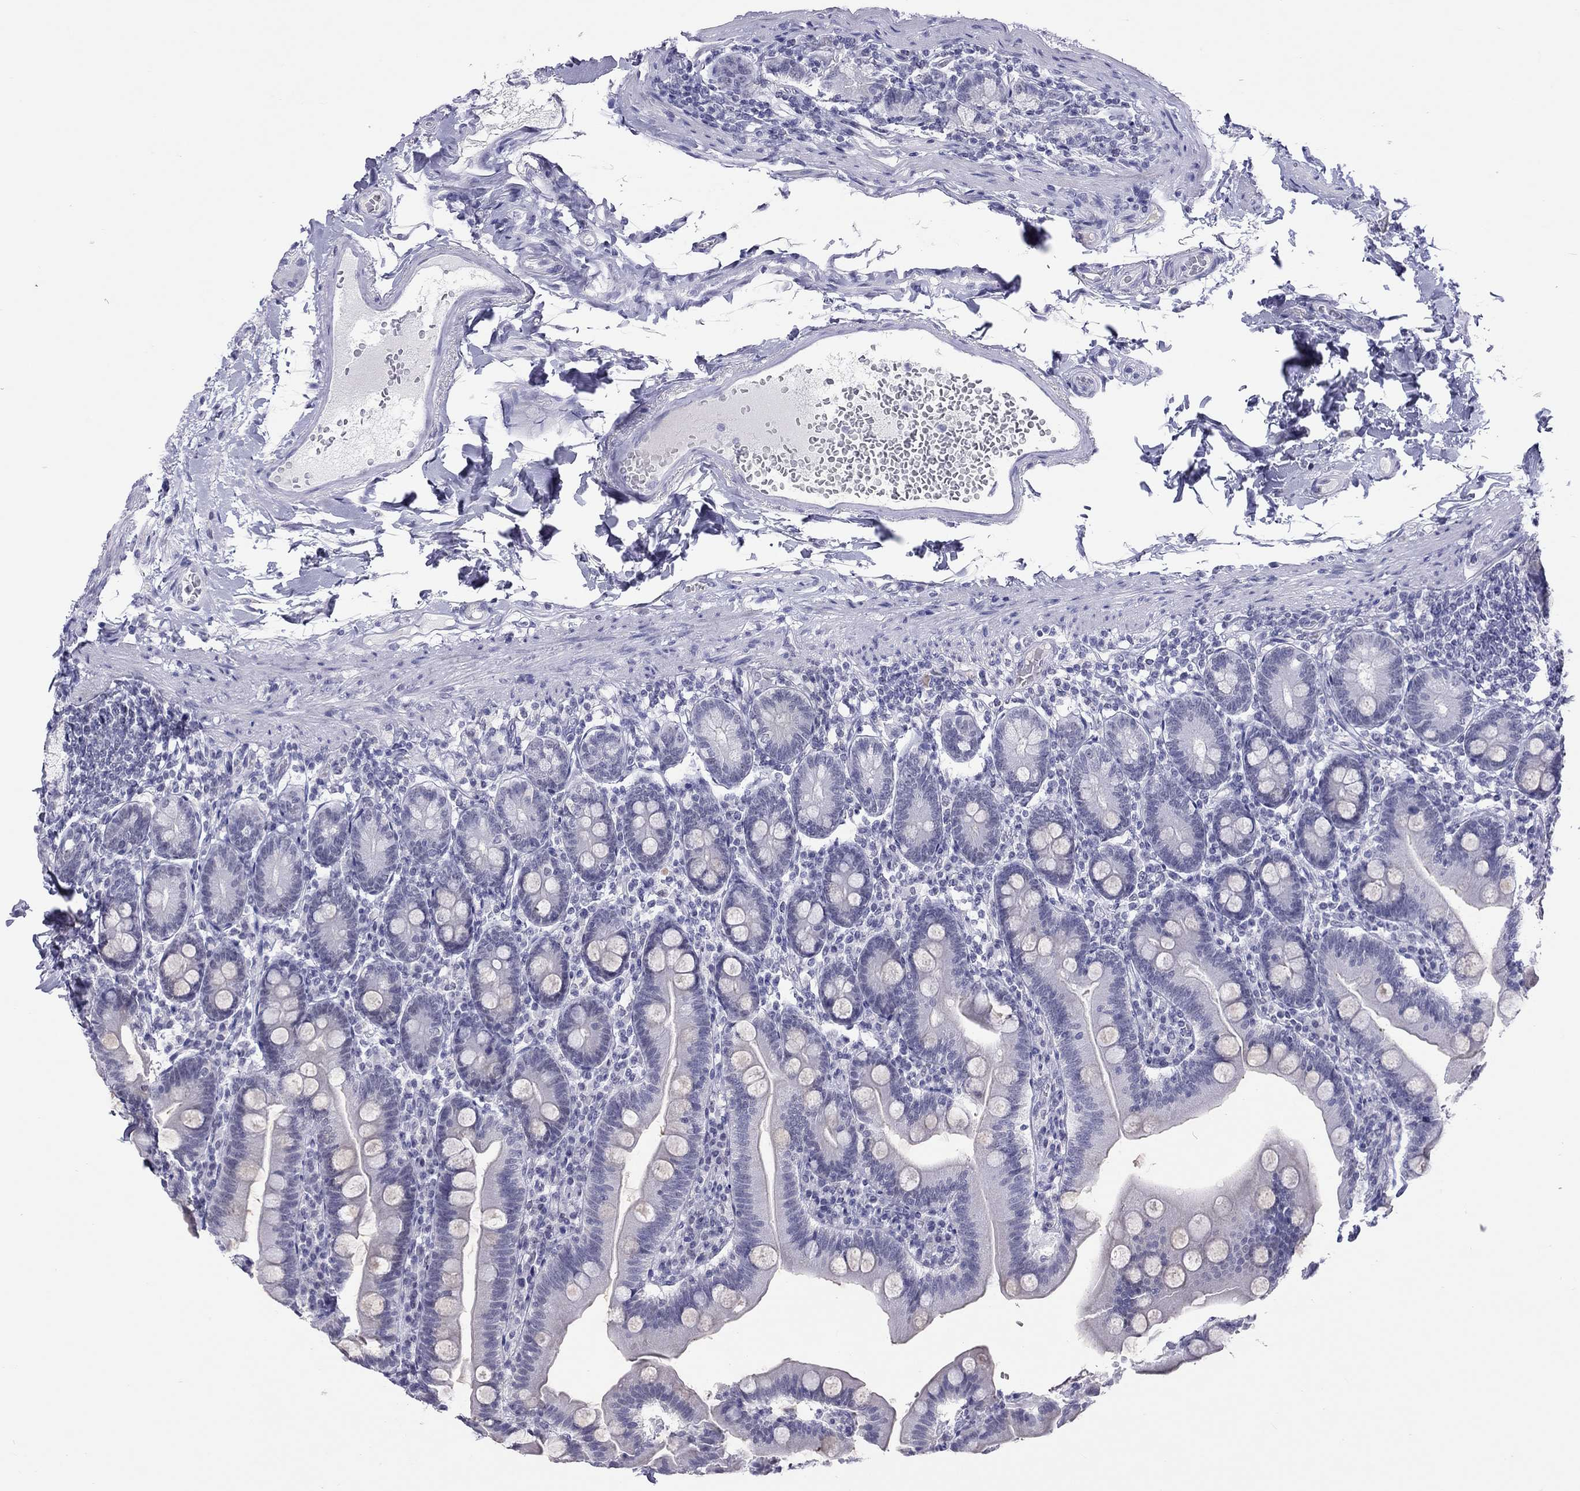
{"staining": {"intensity": "negative", "quantity": "none", "location": "none"}, "tissue": "duodenum", "cell_type": "Glandular cells", "image_type": "normal", "snomed": [{"axis": "morphology", "description": "Normal tissue, NOS"}, {"axis": "topography", "description": "Duodenum"}], "caption": "The image displays no staining of glandular cells in benign duodenum.", "gene": "JHY", "patient": {"sex": "female", "age": 67}}